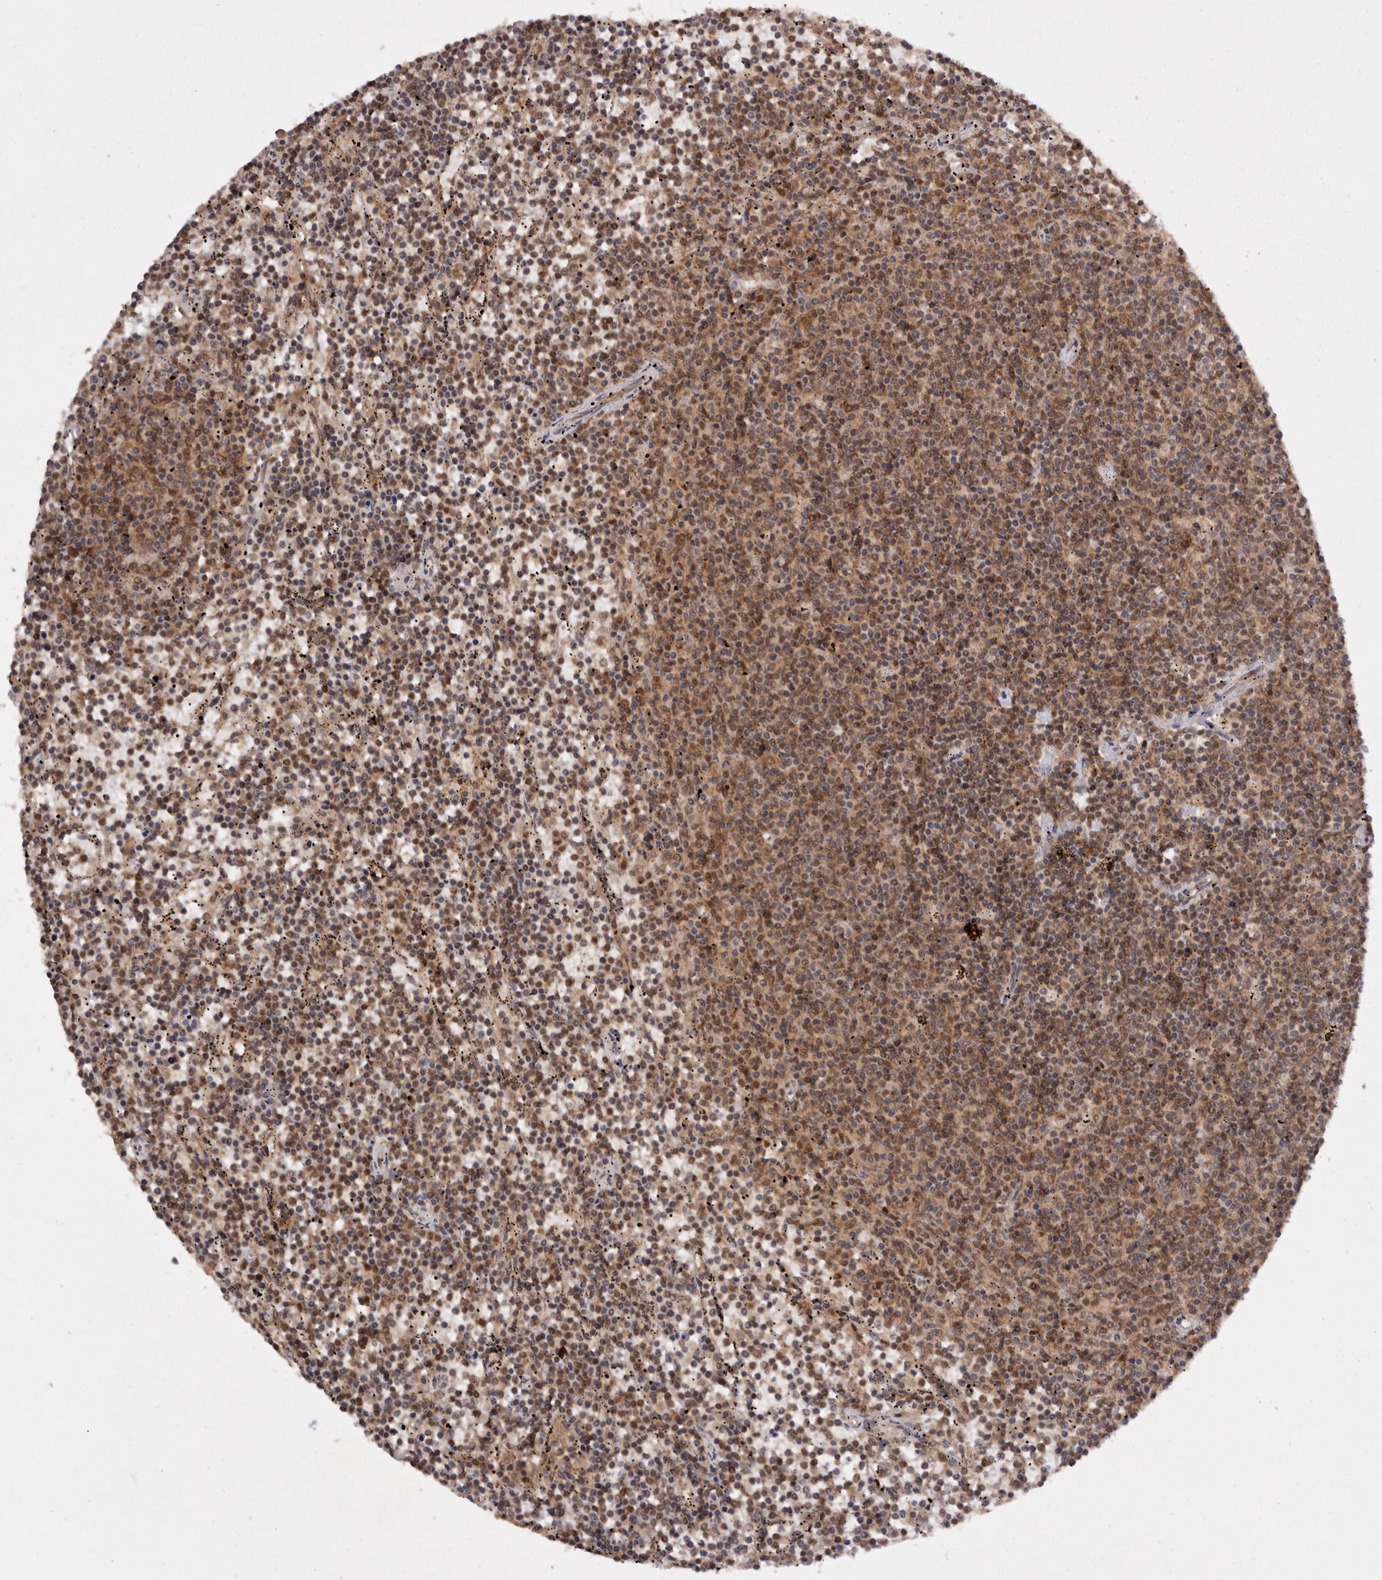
{"staining": {"intensity": "moderate", "quantity": ">75%", "location": "cytoplasmic/membranous"}, "tissue": "lymphoma", "cell_type": "Tumor cells", "image_type": "cancer", "snomed": [{"axis": "morphology", "description": "Malignant lymphoma, non-Hodgkin's type, Low grade"}, {"axis": "topography", "description": "Spleen"}], "caption": "Tumor cells exhibit medium levels of moderate cytoplasmic/membranous staining in about >75% of cells in low-grade malignant lymphoma, non-Hodgkin's type.", "gene": "TARS2", "patient": {"sex": "female", "age": 50}}